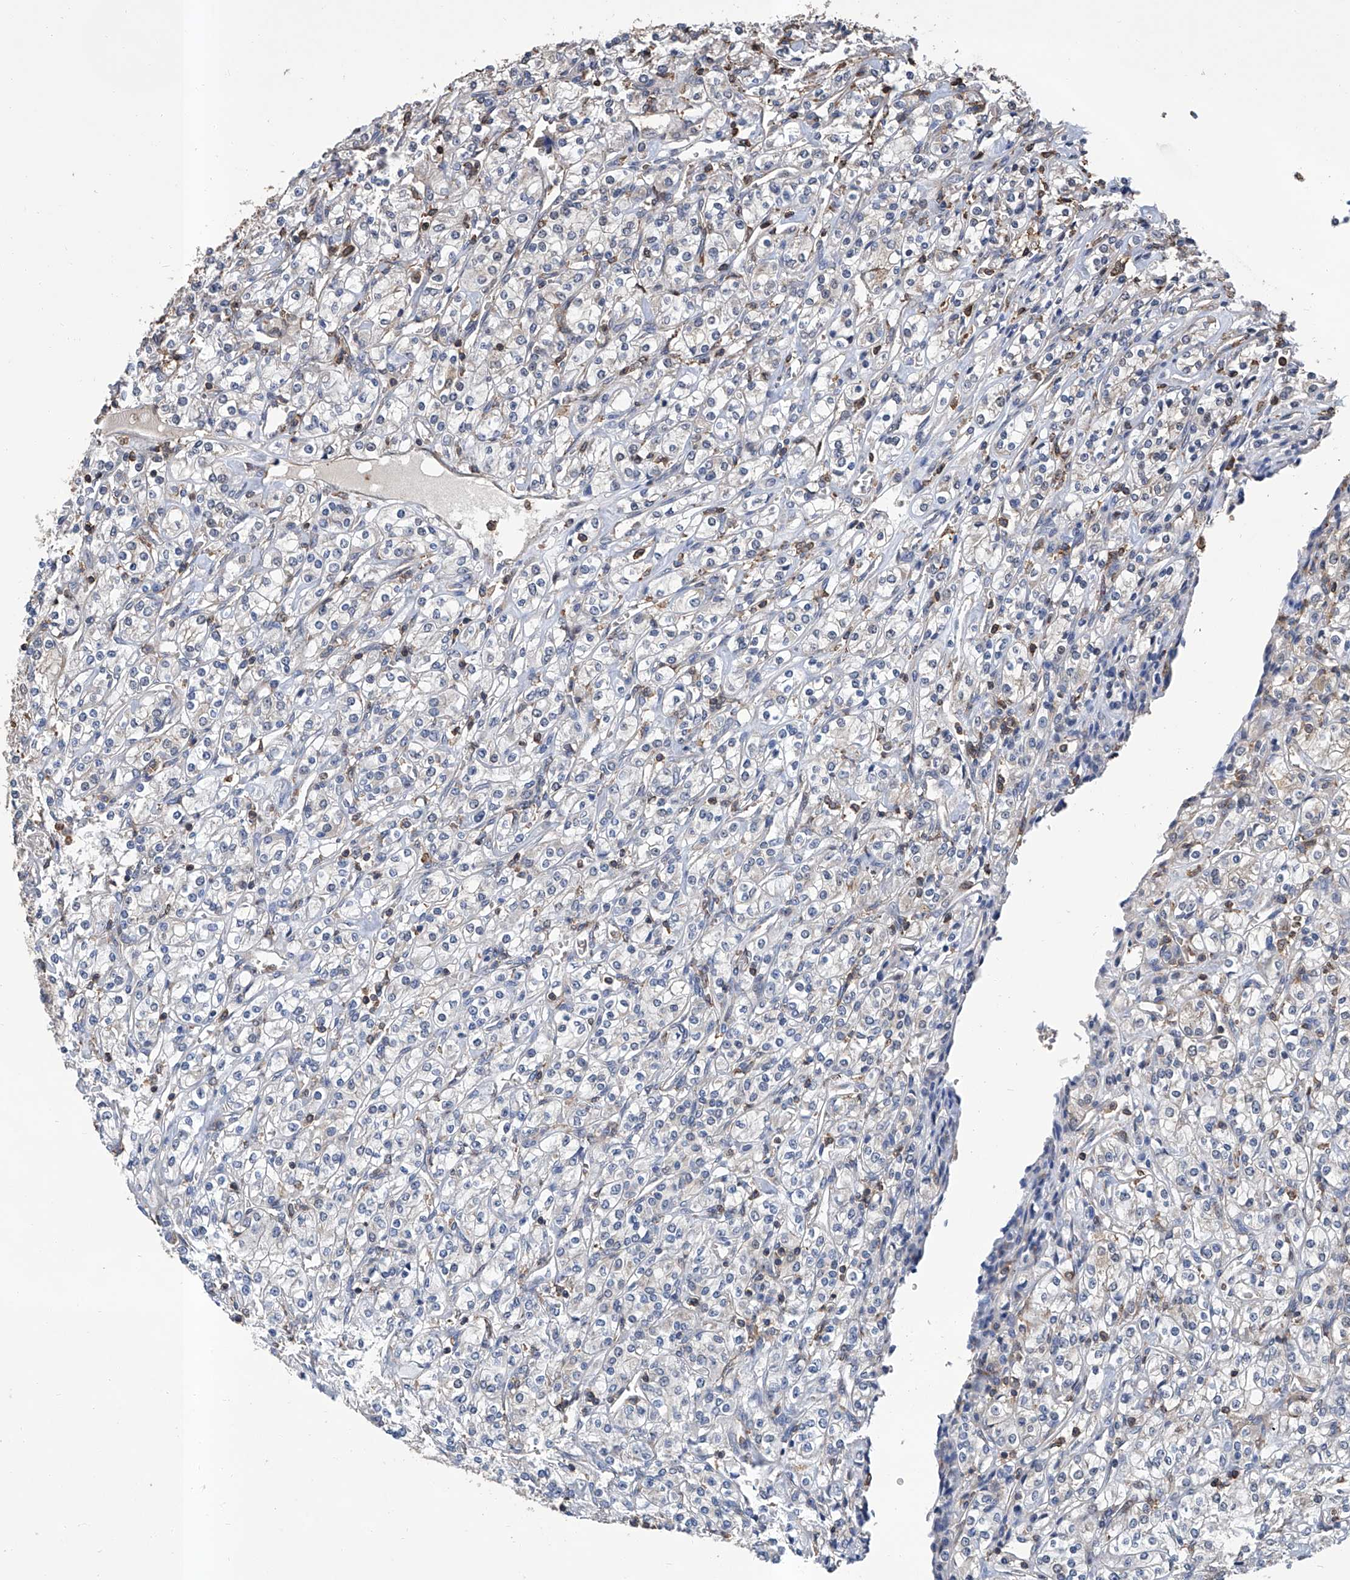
{"staining": {"intensity": "negative", "quantity": "none", "location": "none"}, "tissue": "renal cancer", "cell_type": "Tumor cells", "image_type": "cancer", "snomed": [{"axis": "morphology", "description": "Adenocarcinoma, NOS"}, {"axis": "topography", "description": "Kidney"}], "caption": "A histopathology image of adenocarcinoma (renal) stained for a protein demonstrates no brown staining in tumor cells.", "gene": "GPT", "patient": {"sex": "male", "age": 77}}